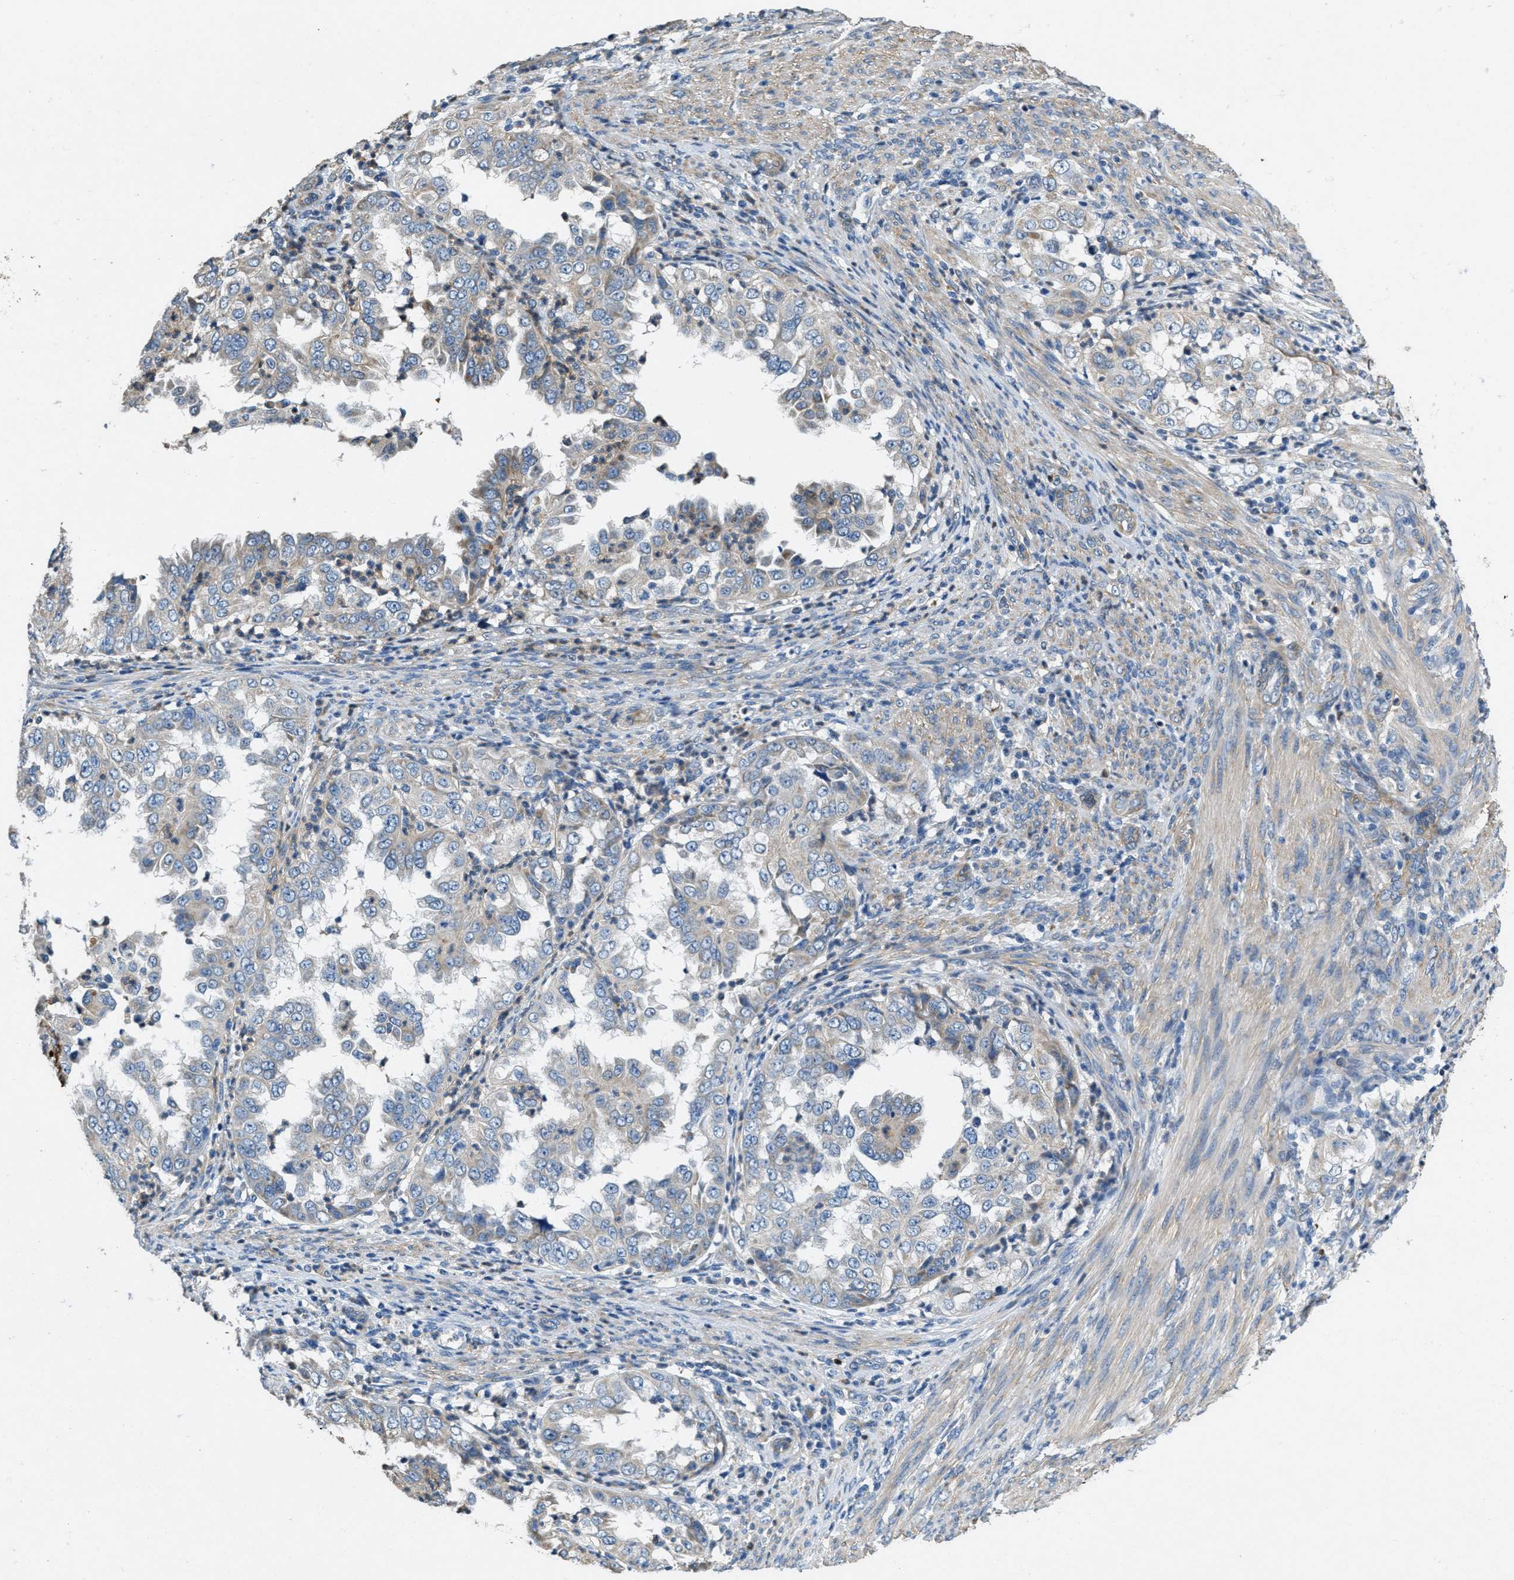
{"staining": {"intensity": "negative", "quantity": "none", "location": "none"}, "tissue": "endometrial cancer", "cell_type": "Tumor cells", "image_type": "cancer", "snomed": [{"axis": "morphology", "description": "Adenocarcinoma, NOS"}, {"axis": "topography", "description": "Endometrium"}], "caption": "This is an IHC micrograph of human adenocarcinoma (endometrial). There is no expression in tumor cells.", "gene": "TOMM70", "patient": {"sex": "female", "age": 85}}